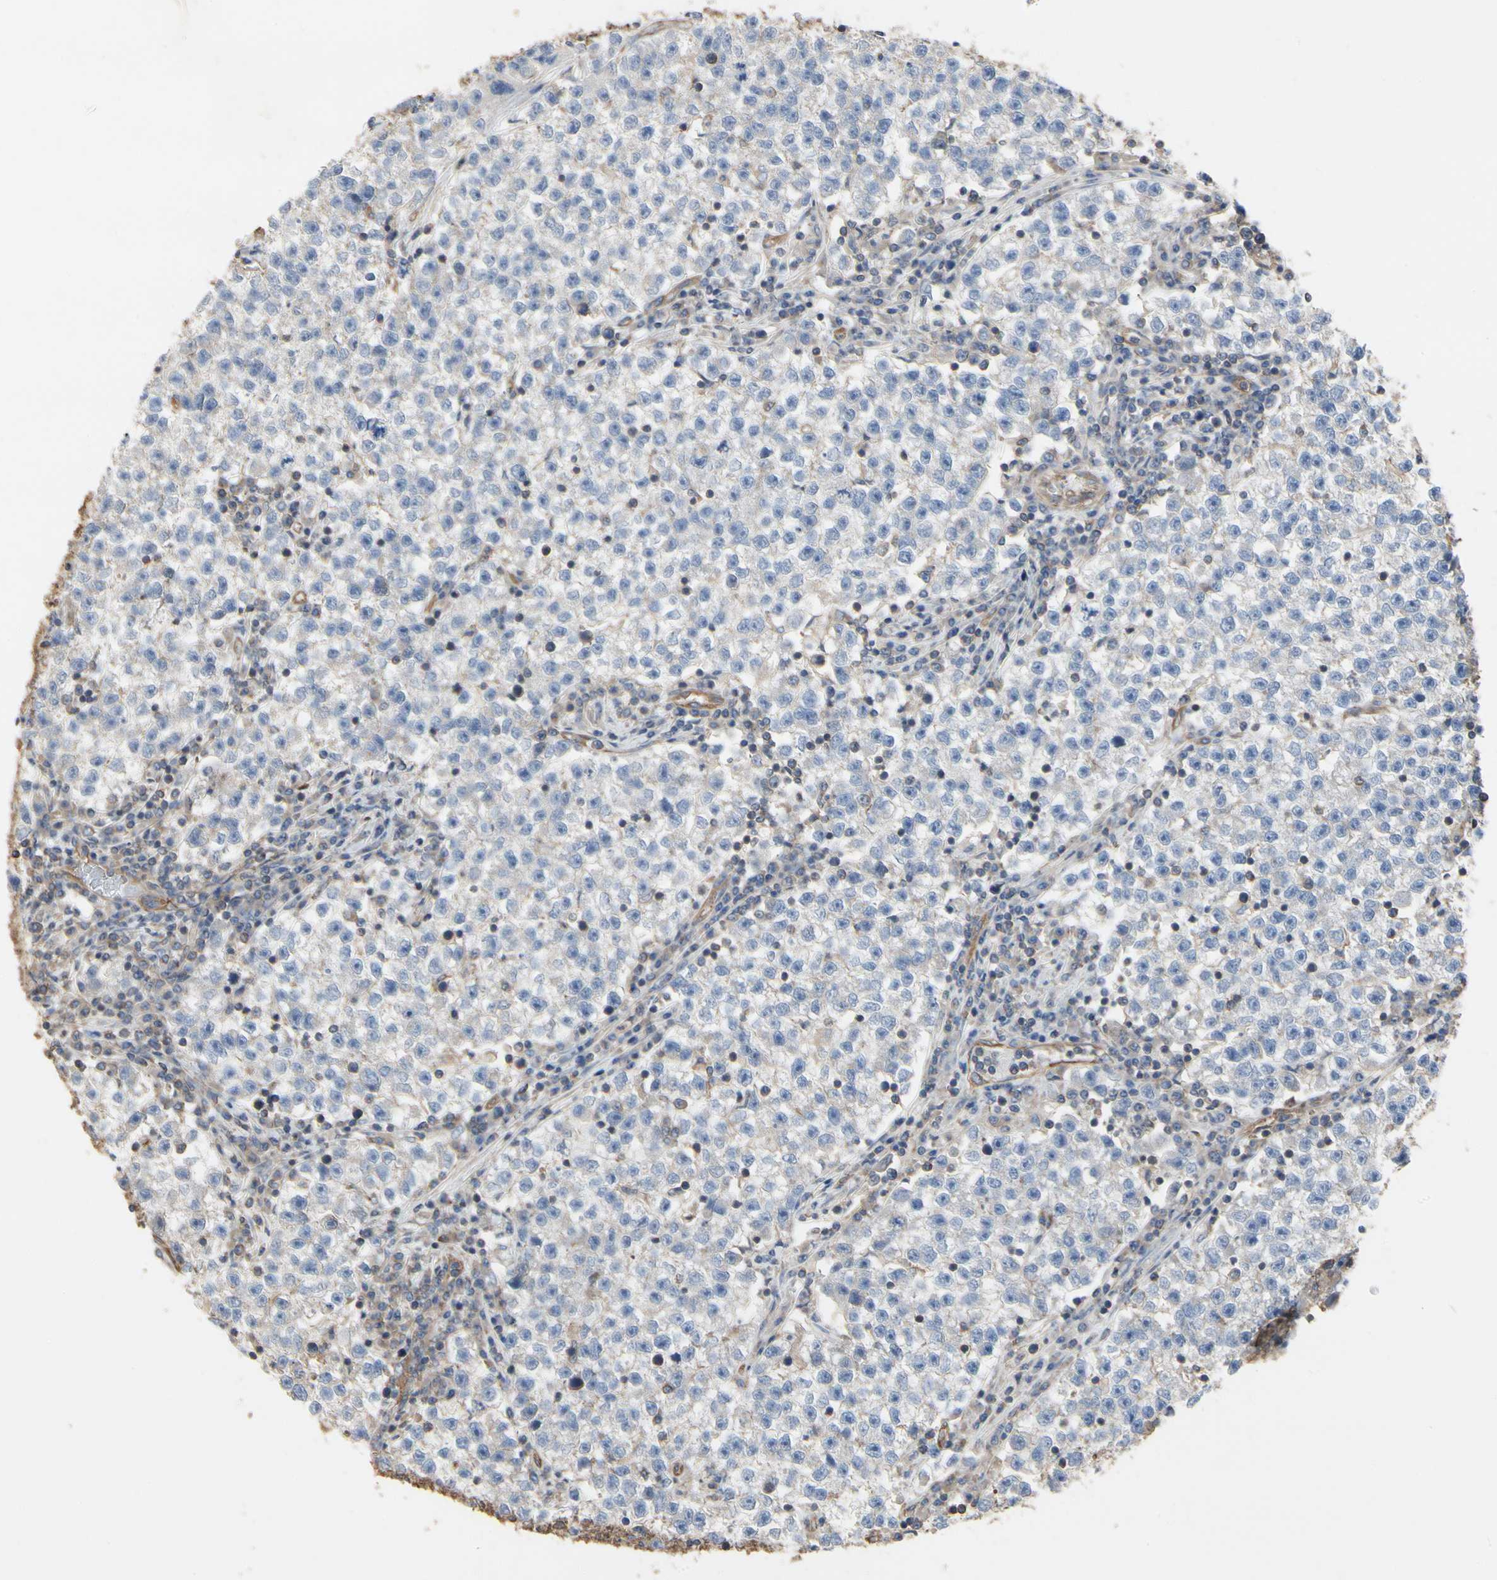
{"staining": {"intensity": "negative", "quantity": "none", "location": "none"}, "tissue": "testis cancer", "cell_type": "Tumor cells", "image_type": "cancer", "snomed": [{"axis": "morphology", "description": "Seminoma, NOS"}, {"axis": "topography", "description": "Testis"}], "caption": "Human testis seminoma stained for a protein using immunohistochemistry reveals no positivity in tumor cells.", "gene": "PDZK1", "patient": {"sex": "male", "age": 22}}